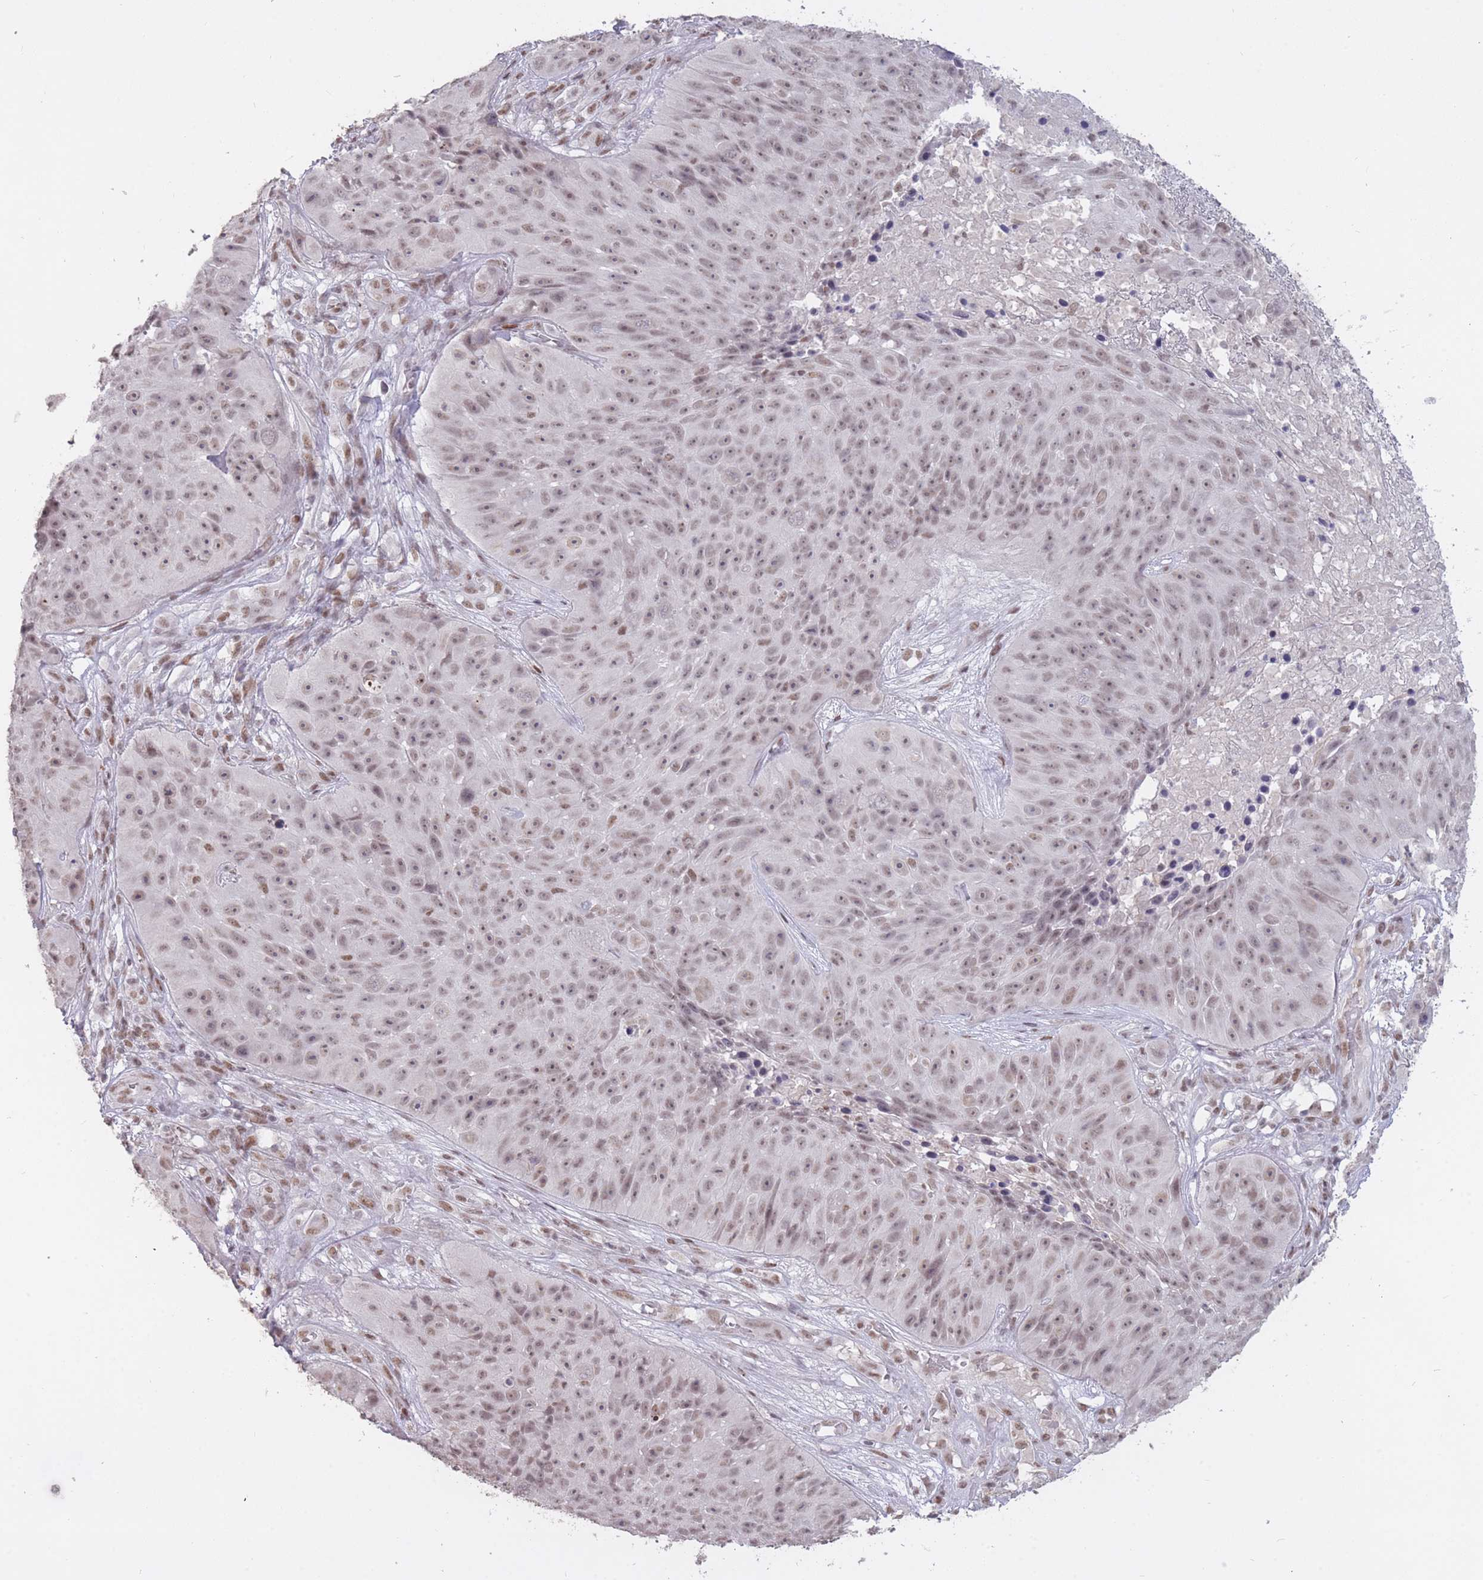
{"staining": {"intensity": "weak", "quantity": ">75%", "location": "nuclear"}, "tissue": "skin cancer", "cell_type": "Tumor cells", "image_type": "cancer", "snomed": [{"axis": "morphology", "description": "Squamous cell carcinoma, NOS"}, {"axis": "topography", "description": "Skin"}], "caption": "Skin squamous cell carcinoma stained with a brown dye demonstrates weak nuclear positive expression in about >75% of tumor cells.", "gene": "HNRNPUL1", "patient": {"sex": "female", "age": 87}}